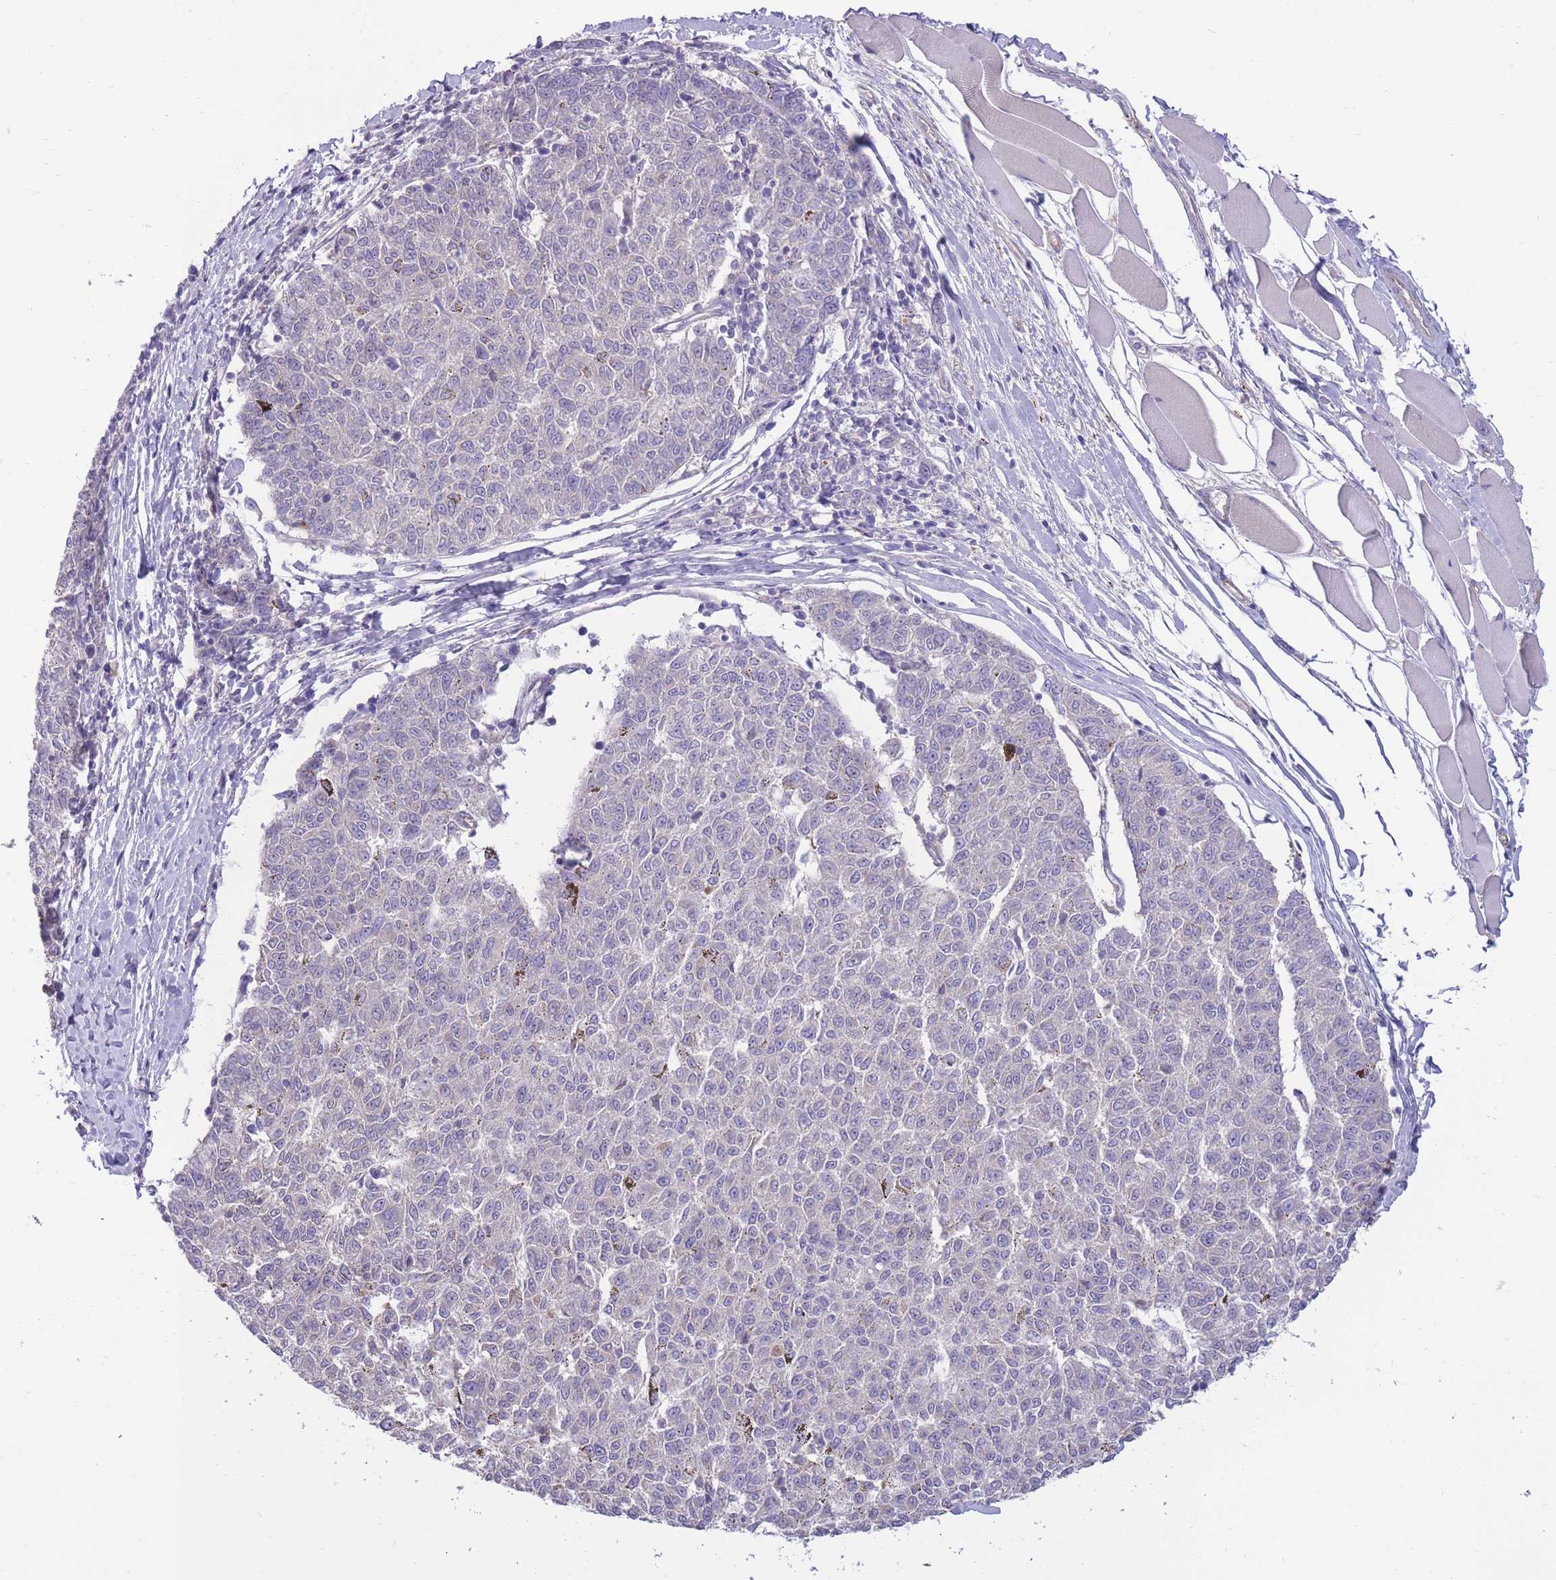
{"staining": {"intensity": "negative", "quantity": "none", "location": "none"}, "tissue": "melanoma", "cell_type": "Tumor cells", "image_type": "cancer", "snomed": [{"axis": "morphology", "description": "Malignant melanoma, NOS"}, {"axis": "topography", "description": "Skin"}], "caption": "Immunohistochemical staining of human melanoma exhibits no significant positivity in tumor cells. (DAB IHC visualized using brightfield microscopy, high magnification).", "gene": "RGS11", "patient": {"sex": "female", "age": 72}}